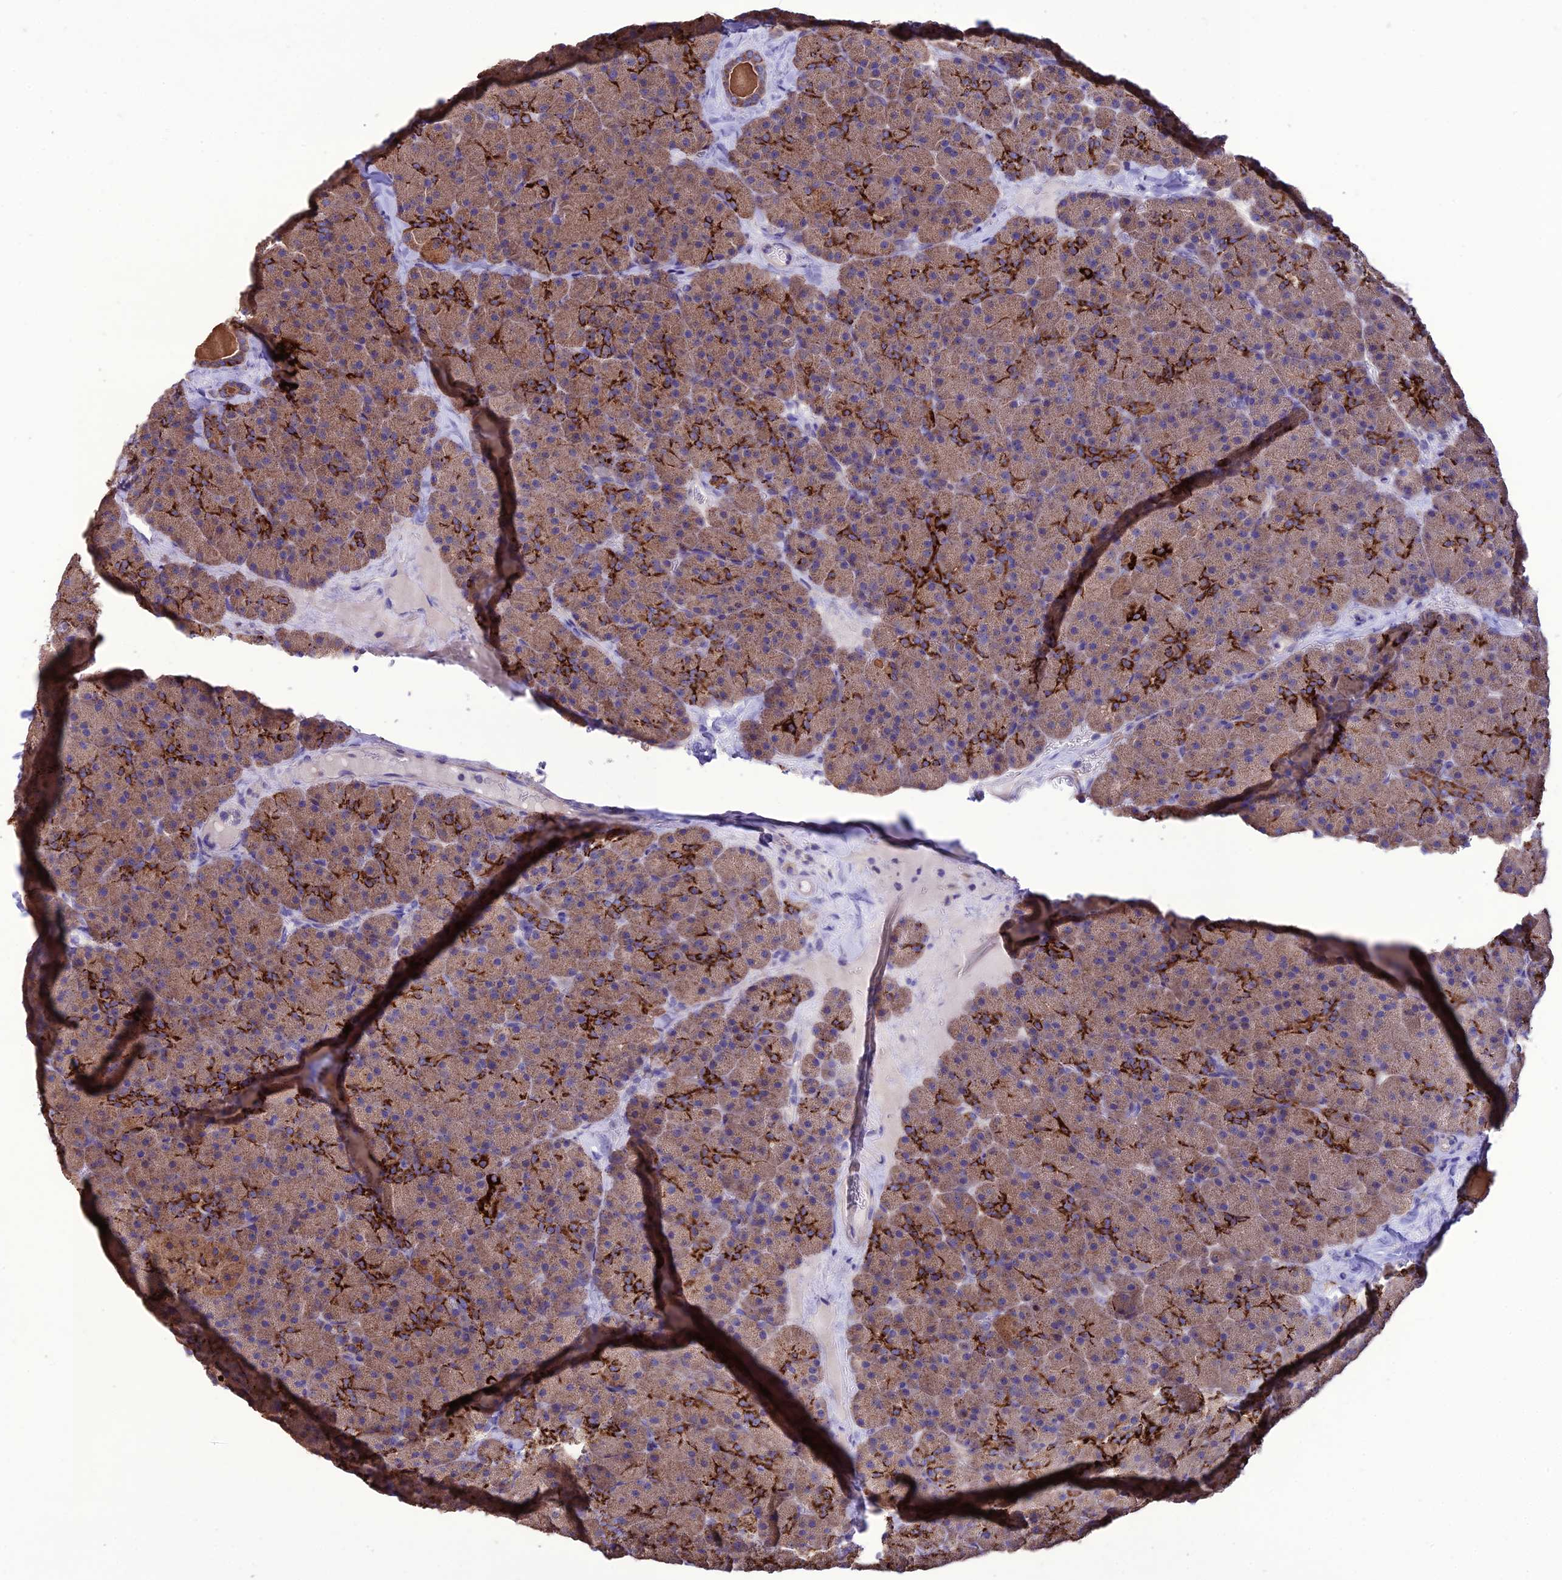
{"staining": {"intensity": "strong", "quantity": "25%-75%", "location": "cytoplasmic/membranous"}, "tissue": "pancreas", "cell_type": "Exocrine glandular cells", "image_type": "normal", "snomed": [{"axis": "morphology", "description": "Normal tissue, NOS"}, {"axis": "topography", "description": "Pancreas"}], "caption": "This micrograph displays immunohistochemistry staining of normal pancreas, with high strong cytoplasmic/membranous staining in approximately 25%-75% of exocrine glandular cells.", "gene": "HOGA1", "patient": {"sex": "male", "age": 36}}